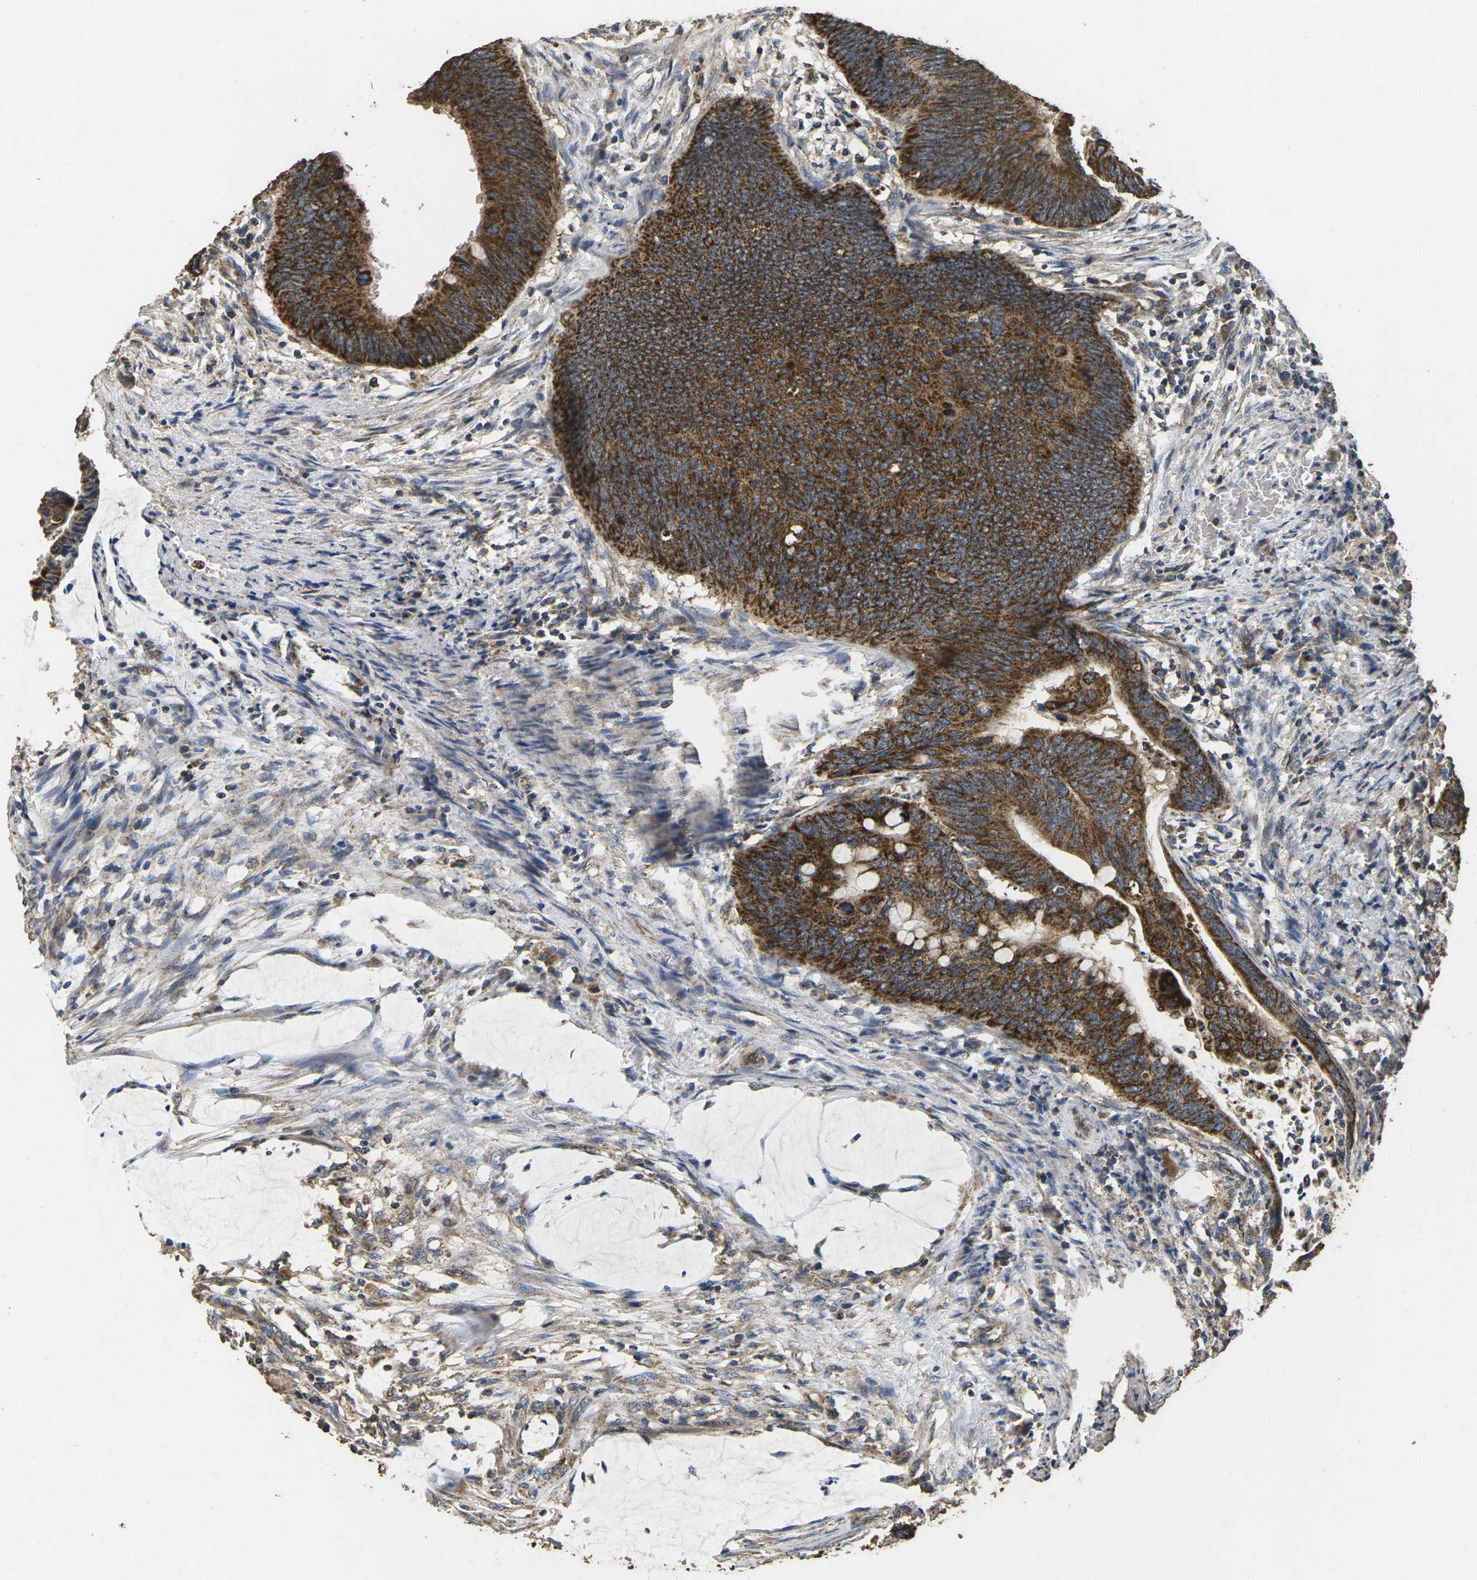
{"staining": {"intensity": "strong", "quantity": ">75%", "location": "cytoplasmic/membranous"}, "tissue": "colorectal cancer", "cell_type": "Tumor cells", "image_type": "cancer", "snomed": [{"axis": "morphology", "description": "Normal tissue, NOS"}, {"axis": "morphology", "description": "Adenocarcinoma, NOS"}, {"axis": "topography", "description": "Rectum"}, {"axis": "topography", "description": "Peripheral nerve tissue"}], "caption": "Protein staining of colorectal adenocarcinoma tissue exhibits strong cytoplasmic/membranous positivity in about >75% of tumor cells. Nuclei are stained in blue.", "gene": "MAPK11", "patient": {"sex": "male", "age": 92}}